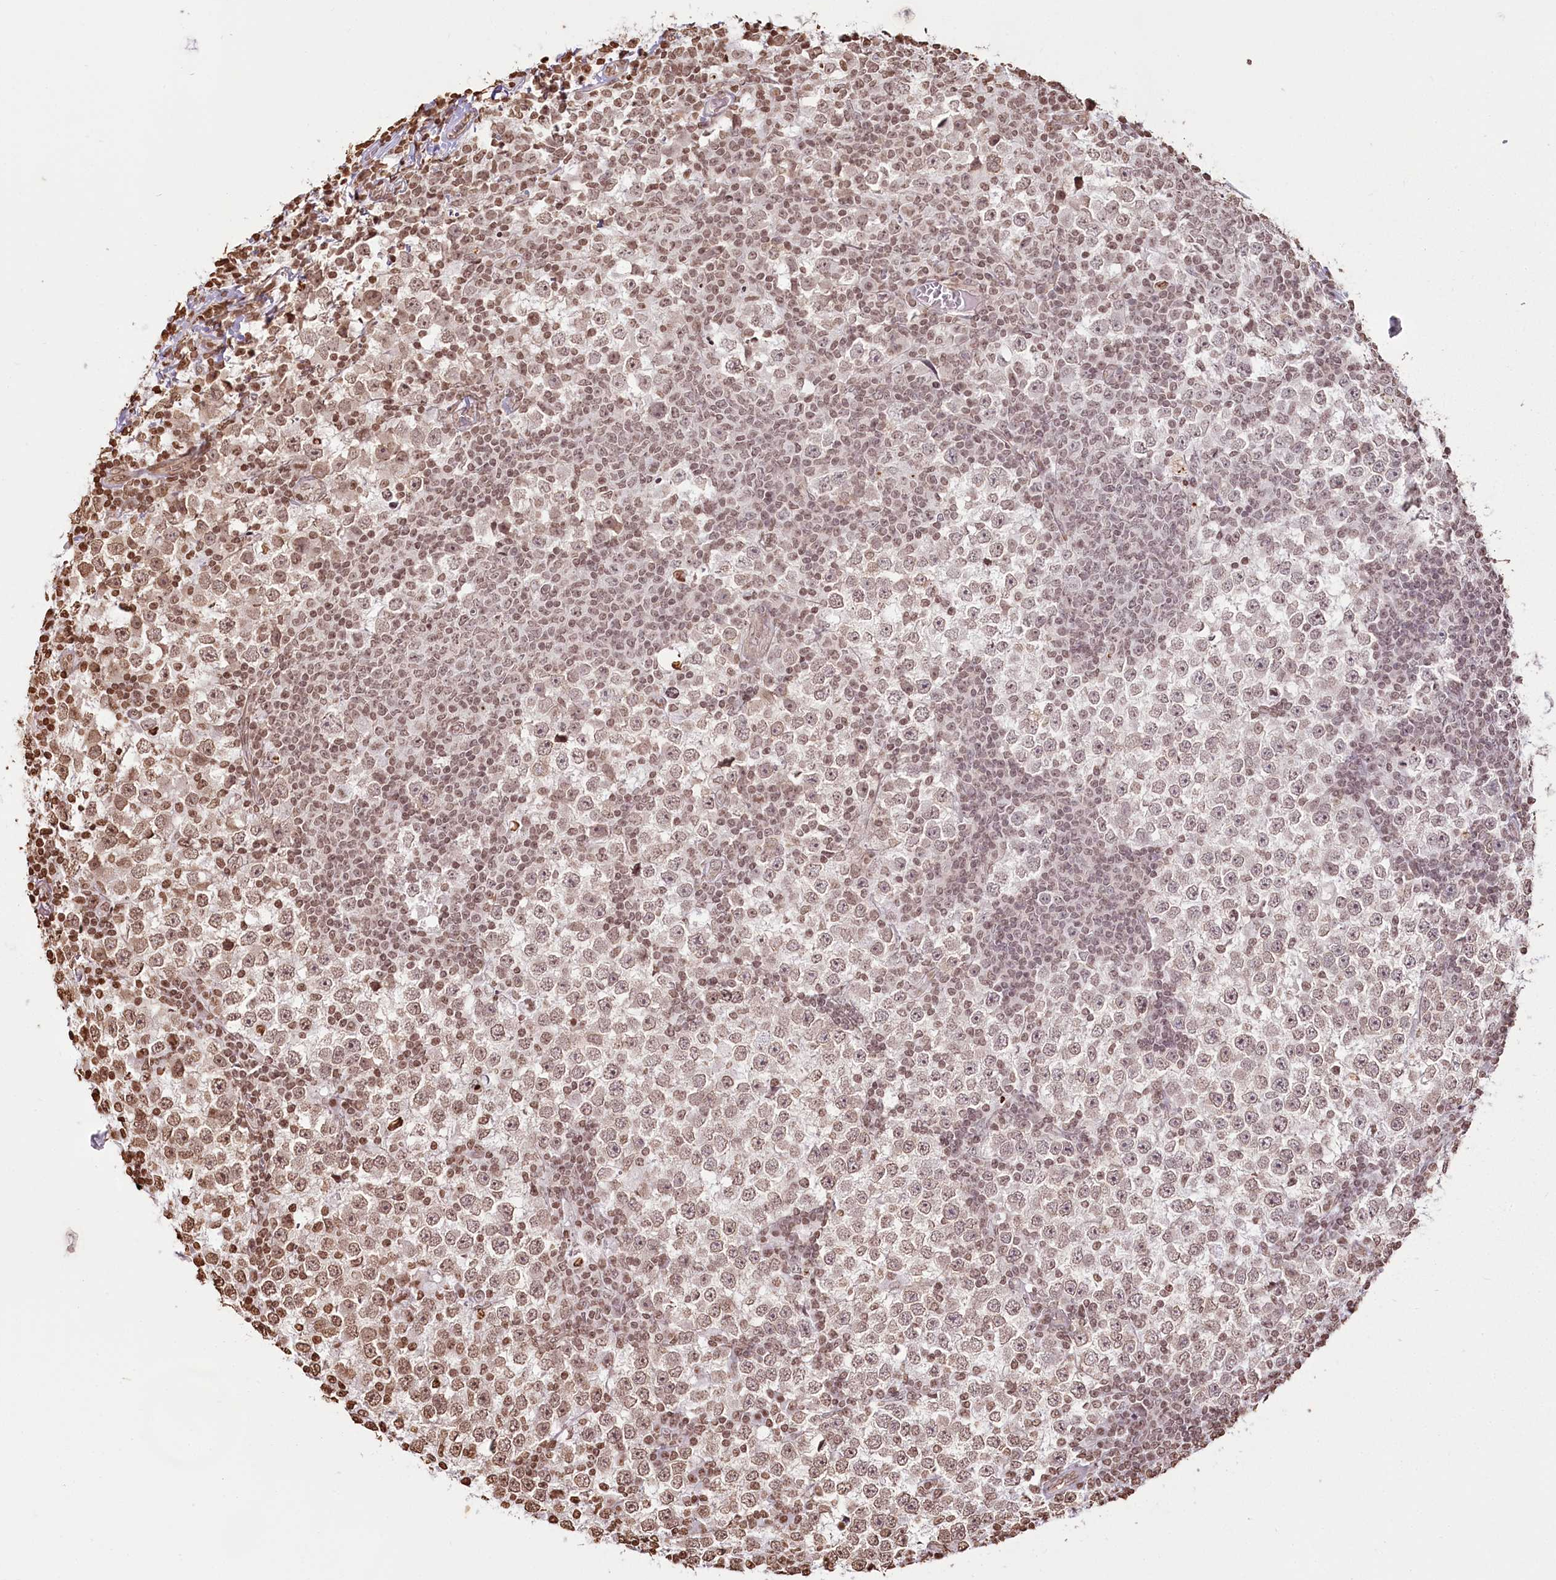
{"staining": {"intensity": "moderate", "quantity": ">75%", "location": "nuclear"}, "tissue": "testis cancer", "cell_type": "Tumor cells", "image_type": "cancer", "snomed": [{"axis": "morphology", "description": "Seminoma, NOS"}, {"axis": "topography", "description": "Testis"}], "caption": "Testis cancer (seminoma) tissue demonstrates moderate nuclear expression in approximately >75% of tumor cells, visualized by immunohistochemistry. (DAB (3,3'-diaminobenzidine) IHC, brown staining for protein, blue staining for nuclei).", "gene": "FAM13A", "patient": {"sex": "male", "age": 65}}